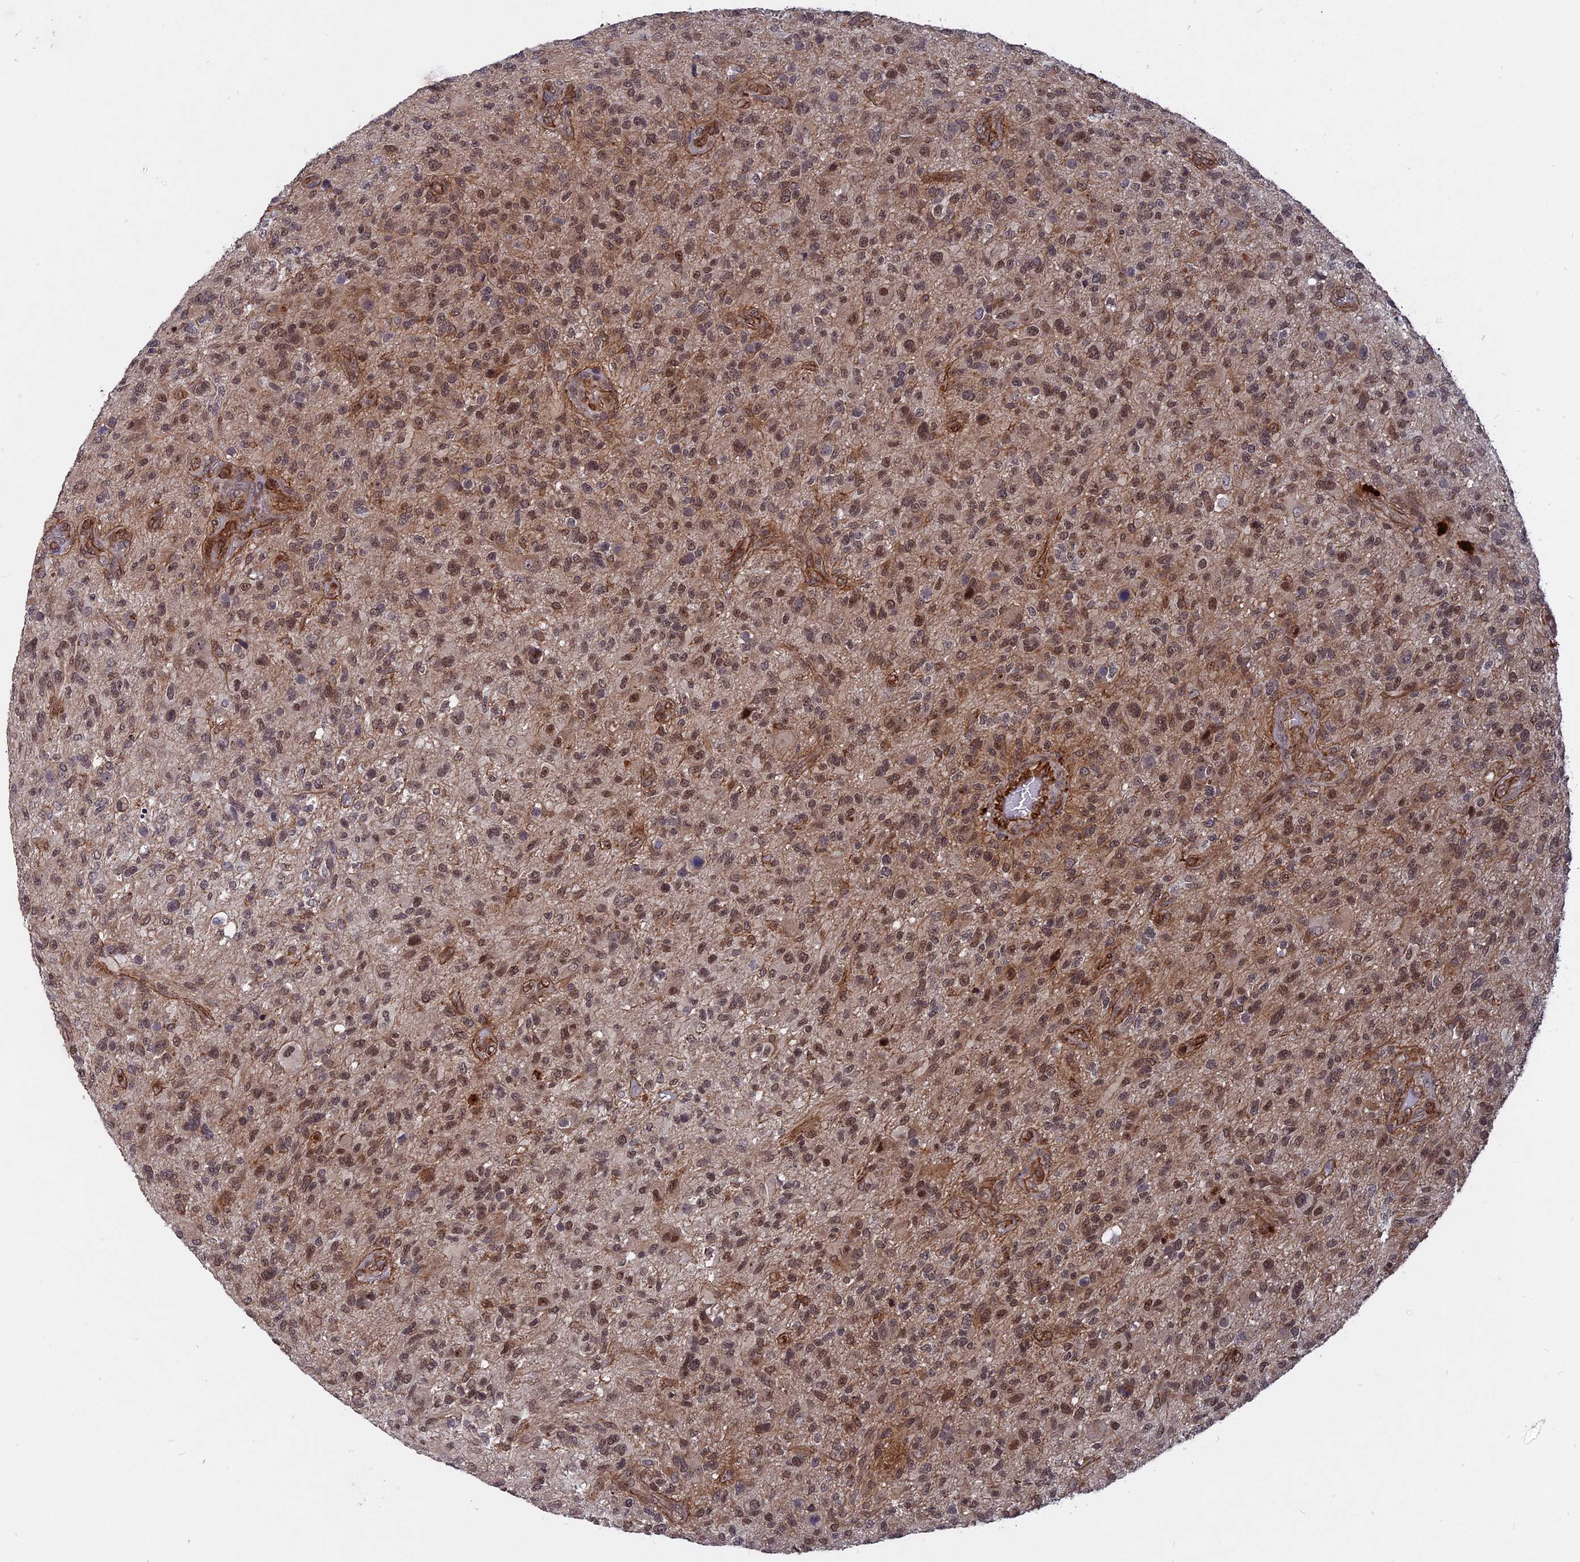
{"staining": {"intensity": "moderate", "quantity": ">75%", "location": "cytoplasmic/membranous,nuclear"}, "tissue": "glioma", "cell_type": "Tumor cells", "image_type": "cancer", "snomed": [{"axis": "morphology", "description": "Glioma, malignant, High grade"}, {"axis": "topography", "description": "Brain"}], "caption": "DAB (3,3'-diaminobenzidine) immunohistochemical staining of human high-grade glioma (malignant) exhibits moderate cytoplasmic/membranous and nuclear protein positivity in approximately >75% of tumor cells.", "gene": "NOSIP", "patient": {"sex": "male", "age": 47}}